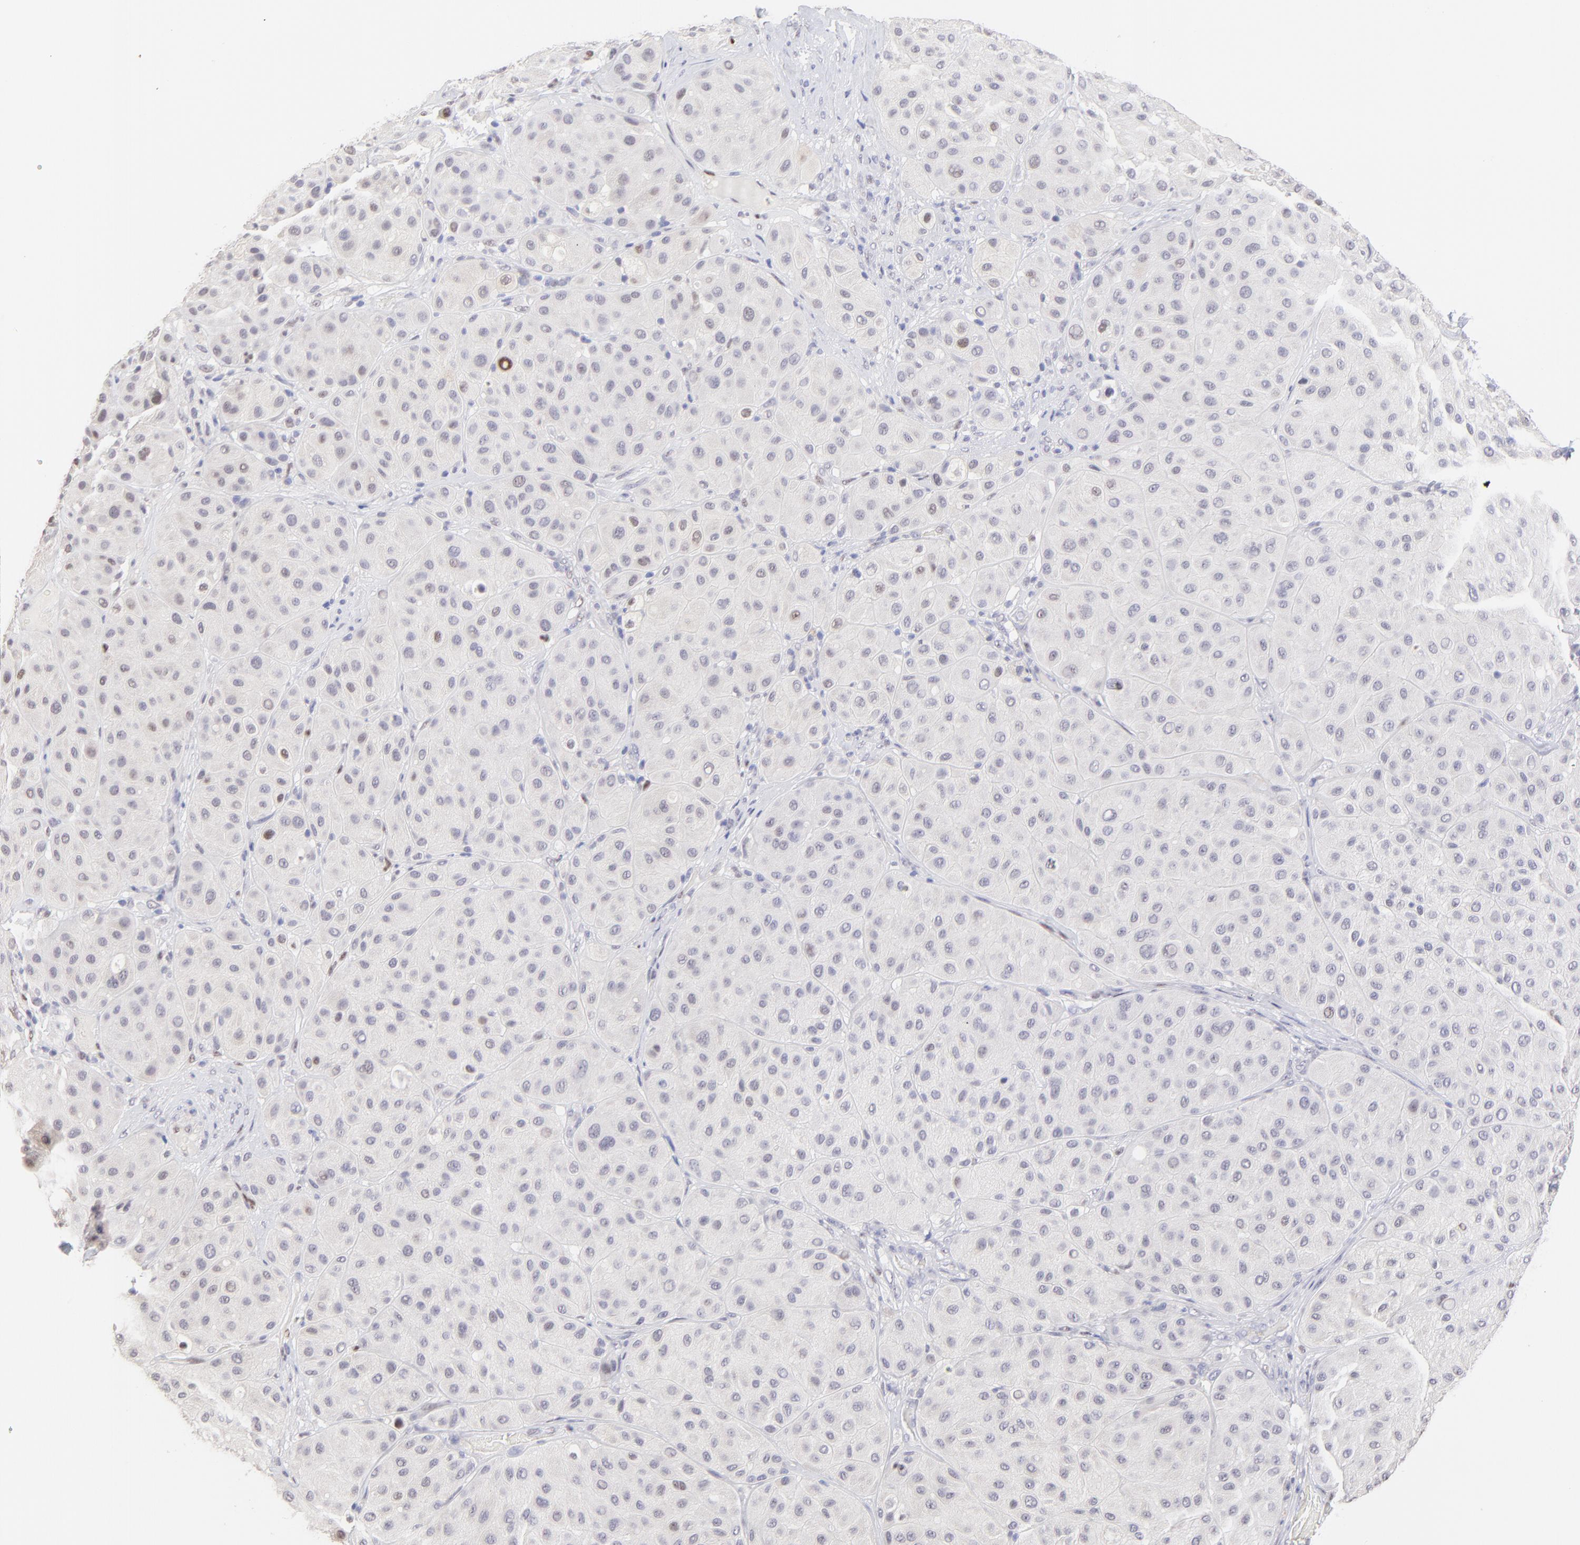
{"staining": {"intensity": "negative", "quantity": "none", "location": "none"}, "tissue": "melanoma", "cell_type": "Tumor cells", "image_type": "cancer", "snomed": [{"axis": "morphology", "description": "Normal tissue, NOS"}, {"axis": "morphology", "description": "Malignant melanoma, Metastatic site"}, {"axis": "topography", "description": "Skin"}], "caption": "High magnification brightfield microscopy of malignant melanoma (metastatic site) stained with DAB (brown) and counterstained with hematoxylin (blue): tumor cells show no significant positivity.", "gene": "KLF4", "patient": {"sex": "male", "age": 41}}